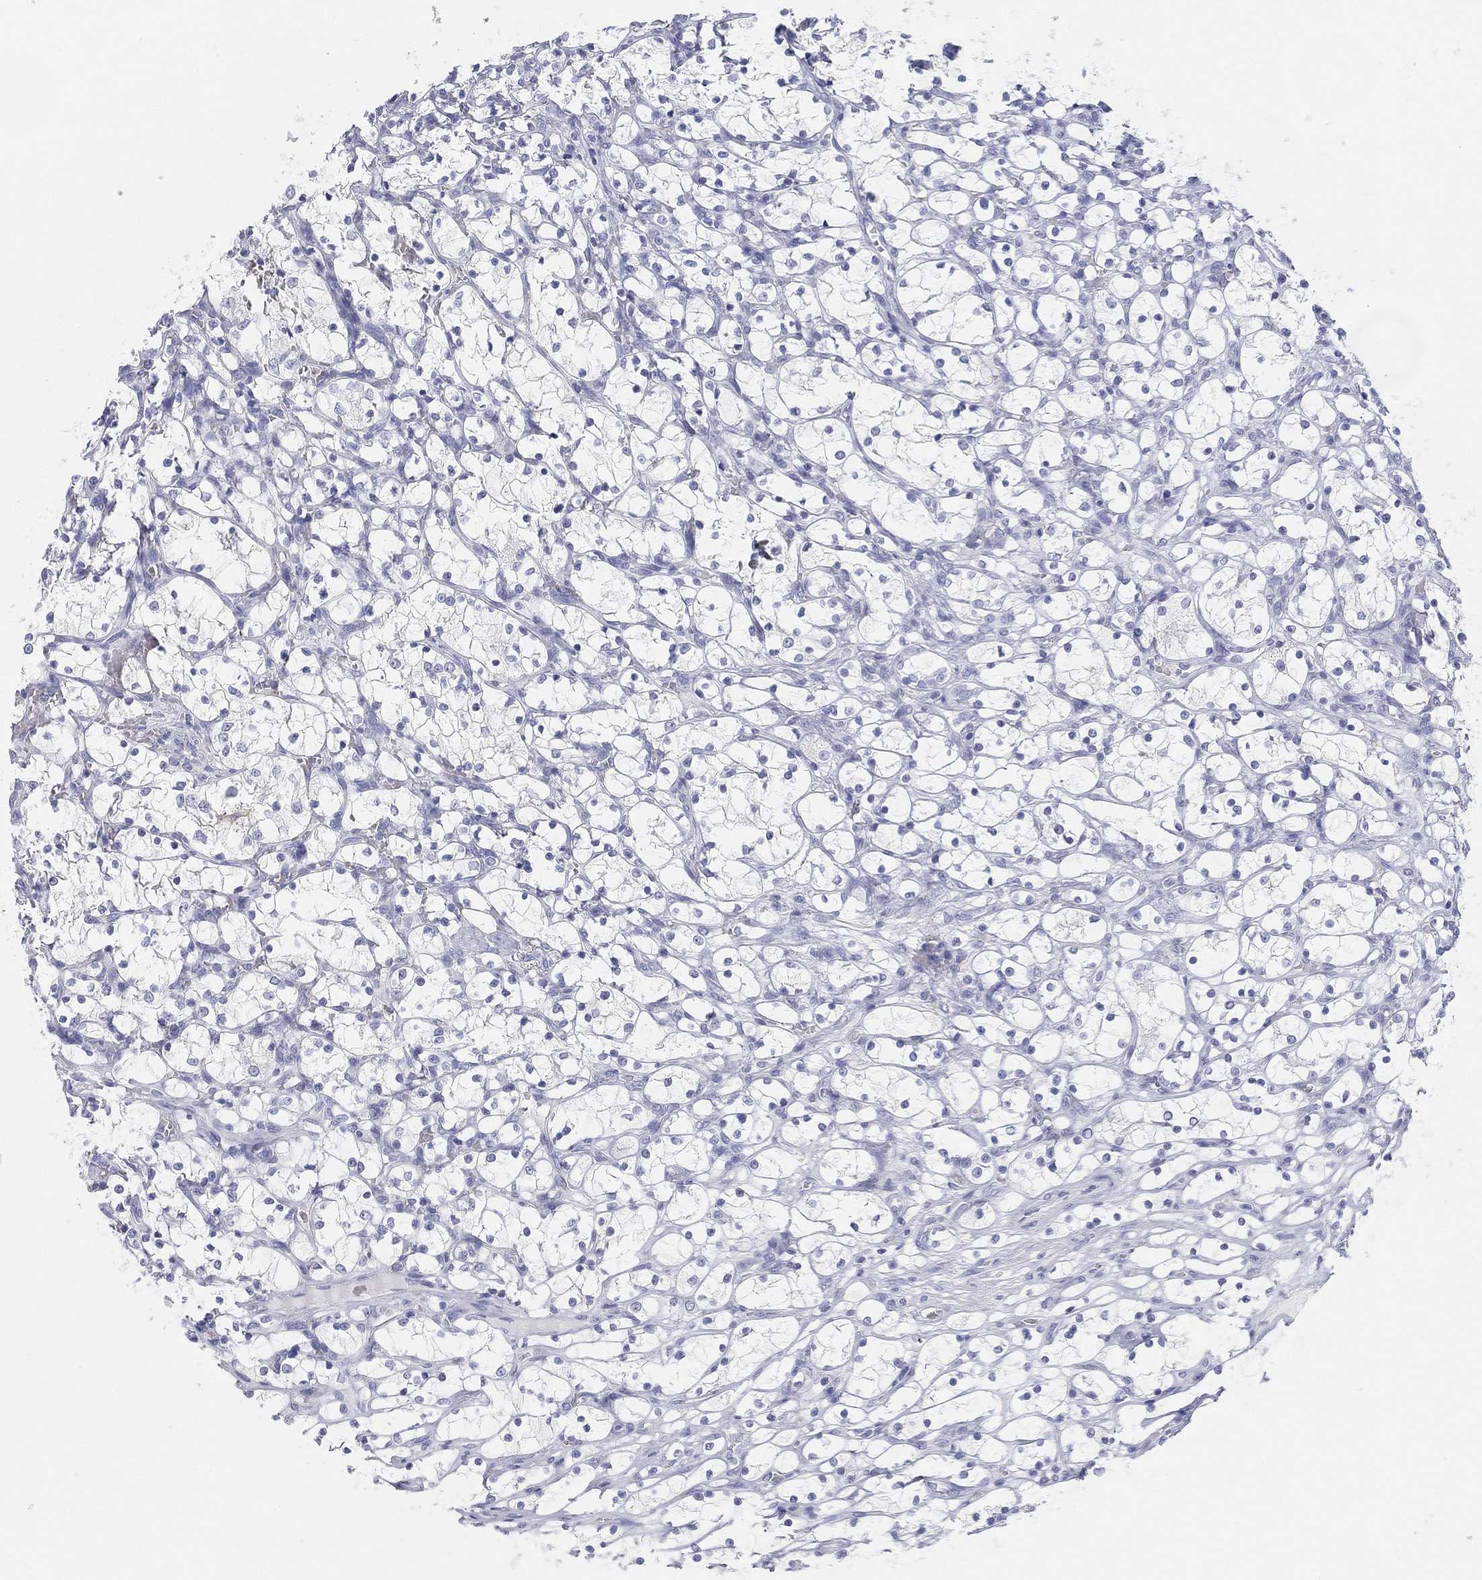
{"staining": {"intensity": "negative", "quantity": "none", "location": "none"}, "tissue": "renal cancer", "cell_type": "Tumor cells", "image_type": "cancer", "snomed": [{"axis": "morphology", "description": "Adenocarcinoma, NOS"}, {"axis": "topography", "description": "Kidney"}], "caption": "Human renal cancer stained for a protein using immunohistochemistry (IHC) exhibits no positivity in tumor cells.", "gene": "GPR61", "patient": {"sex": "female", "age": 69}}